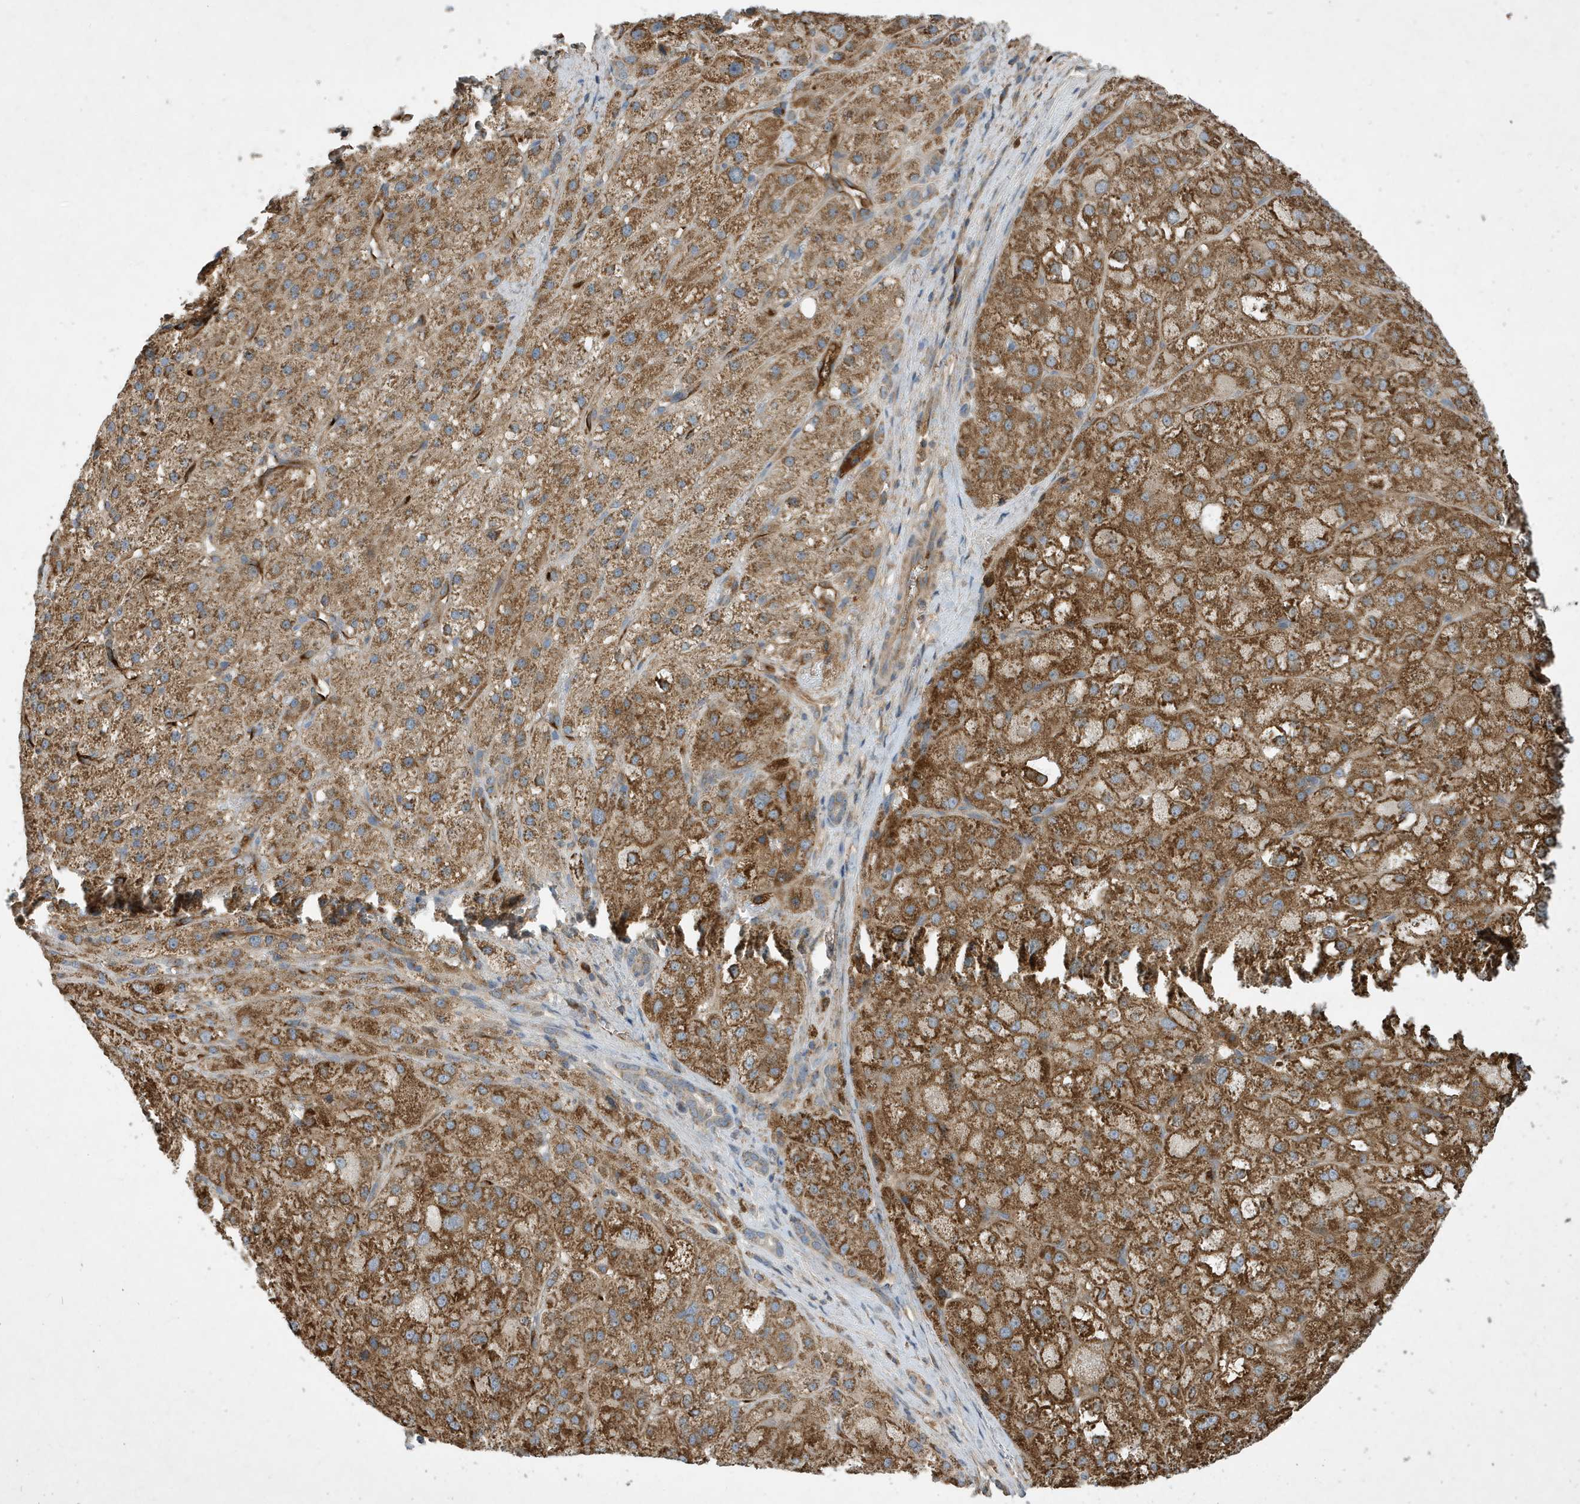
{"staining": {"intensity": "strong", "quantity": ">75%", "location": "cytoplasmic/membranous"}, "tissue": "liver cancer", "cell_type": "Tumor cells", "image_type": "cancer", "snomed": [{"axis": "morphology", "description": "Carcinoma, Hepatocellular, NOS"}, {"axis": "topography", "description": "Liver"}], "caption": "Immunohistochemistry (IHC) (DAB) staining of liver cancer demonstrates strong cytoplasmic/membranous protein staining in about >75% of tumor cells. (DAB (3,3'-diaminobenzidine) = brown stain, brightfield microscopy at high magnification).", "gene": "STK19", "patient": {"sex": "male", "age": 57}}